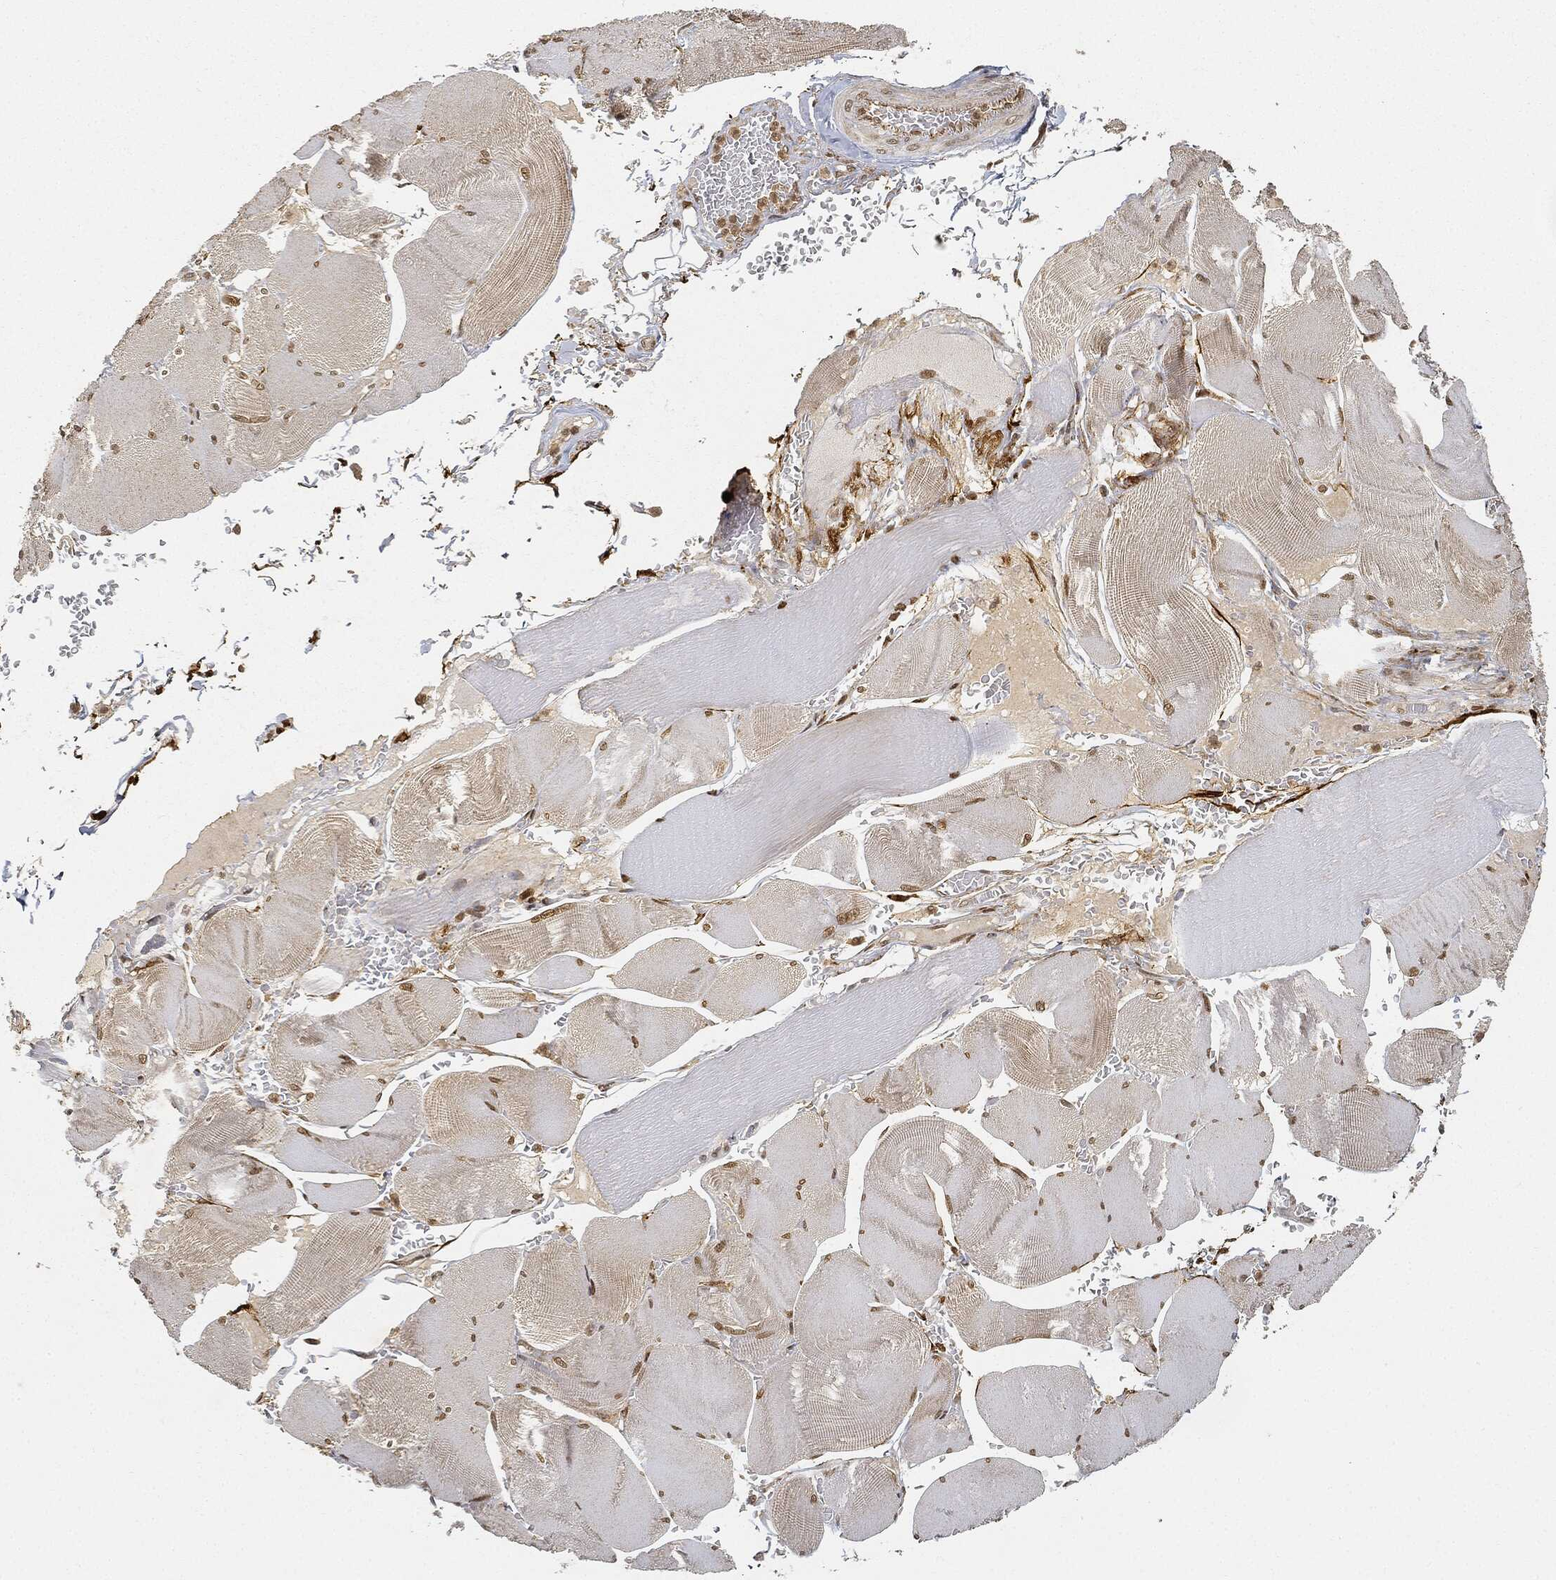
{"staining": {"intensity": "moderate", "quantity": ">75%", "location": "nuclear"}, "tissue": "skeletal muscle", "cell_type": "Myocytes", "image_type": "normal", "snomed": [{"axis": "morphology", "description": "Normal tissue, NOS"}, {"axis": "topography", "description": "Skeletal muscle"}], "caption": "A high-resolution micrograph shows IHC staining of benign skeletal muscle, which reveals moderate nuclear expression in about >75% of myocytes.", "gene": "CIB1", "patient": {"sex": "male", "age": 56}}